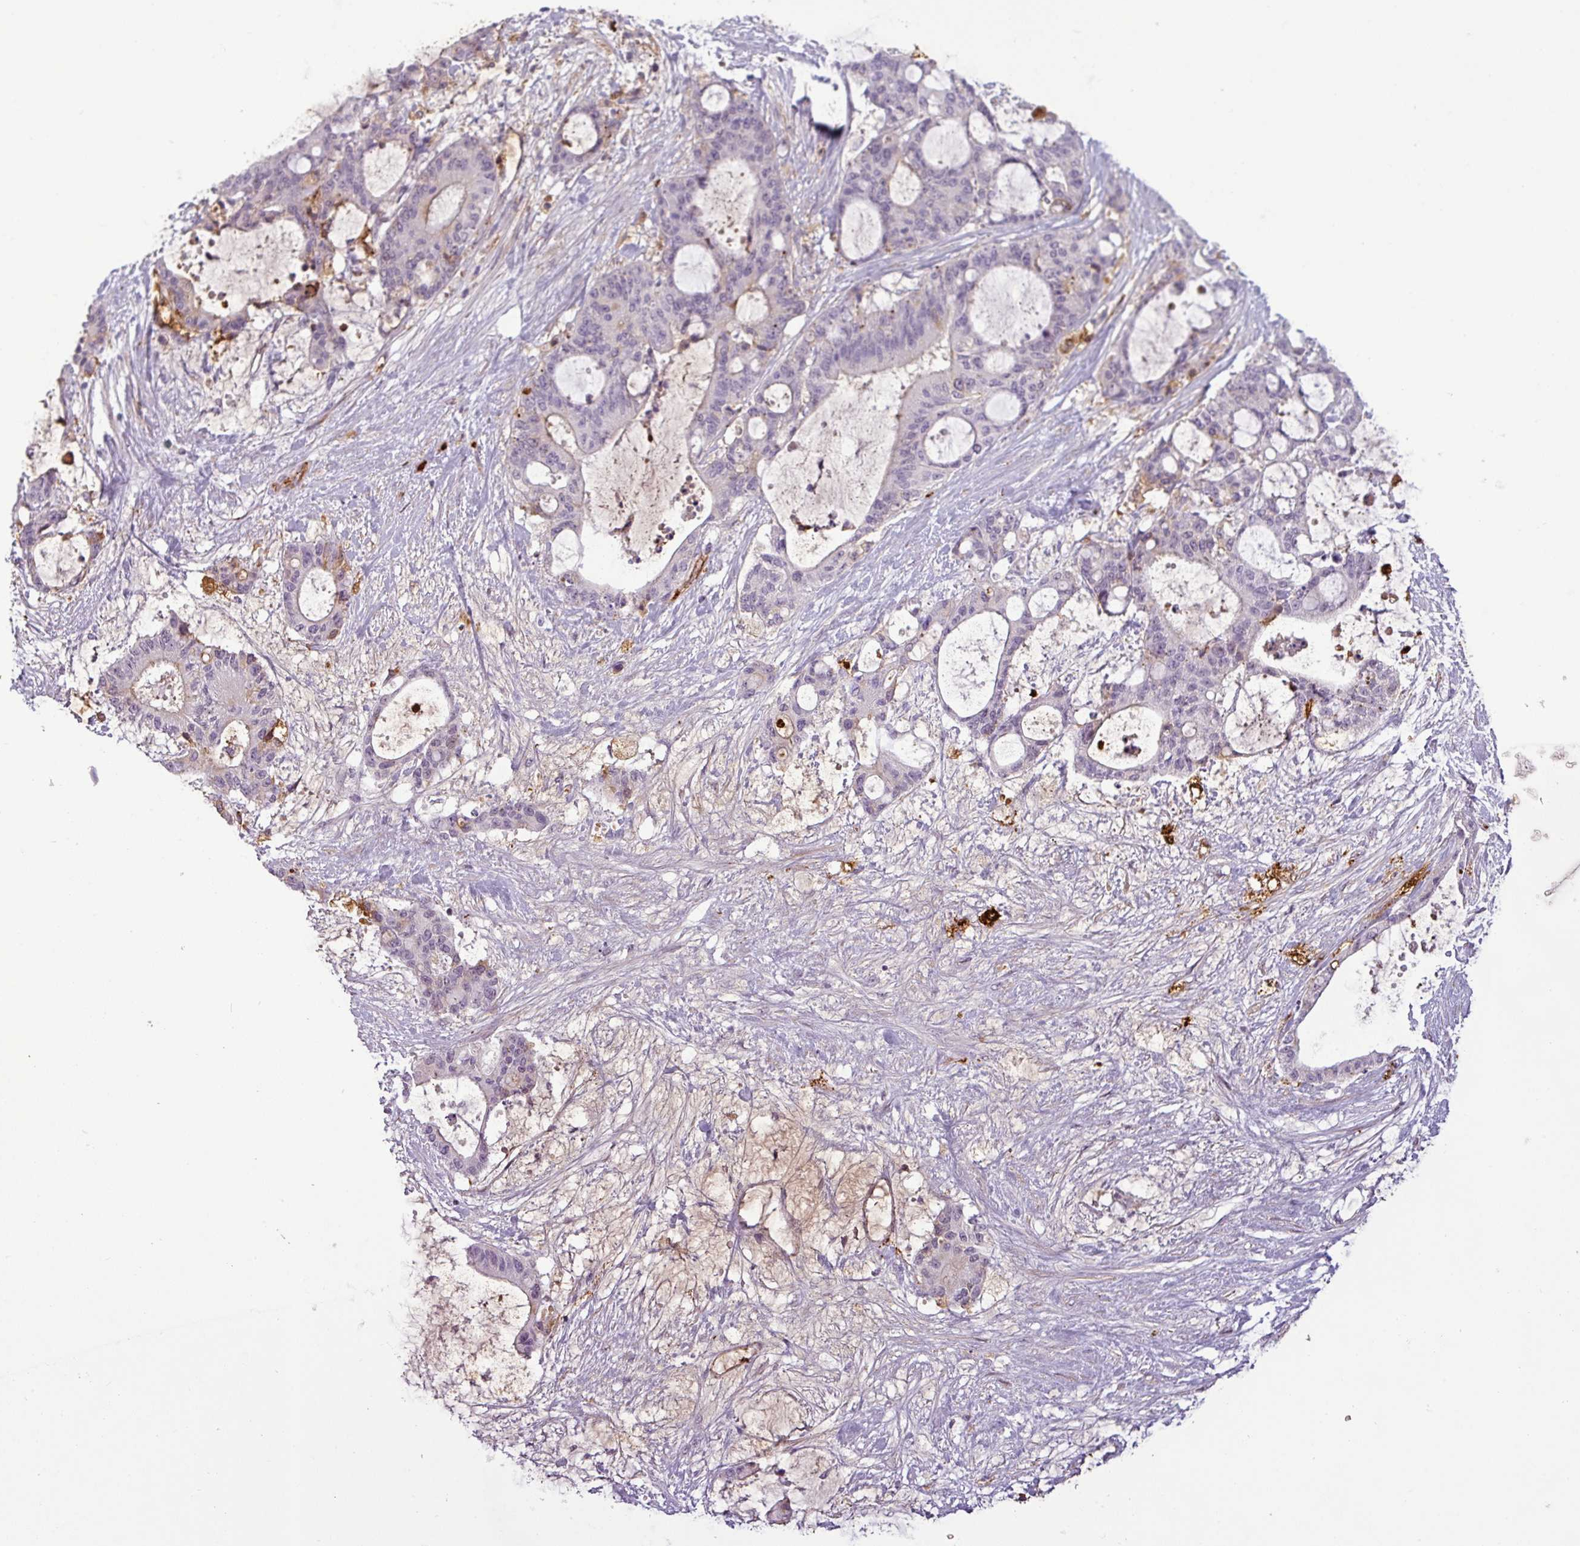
{"staining": {"intensity": "negative", "quantity": "none", "location": "none"}, "tissue": "liver cancer", "cell_type": "Tumor cells", "image_type": "cancer", "snomed": [{"axis": "morphology", "description": "Normal tissue, NOS"}, {"axis": "morphology", "description": "Cholangiocarcinoma"}, {"axis": "topography", "description": "Liver"}, {"axis": "topography", "description": "Peripheral nerve tissue"}], "caption": "Histopathology image shows no significant protein staining in tumor cells of liver cancer.", "gene": "APOC1", "patient": {"sex": "female", "age": 73}}